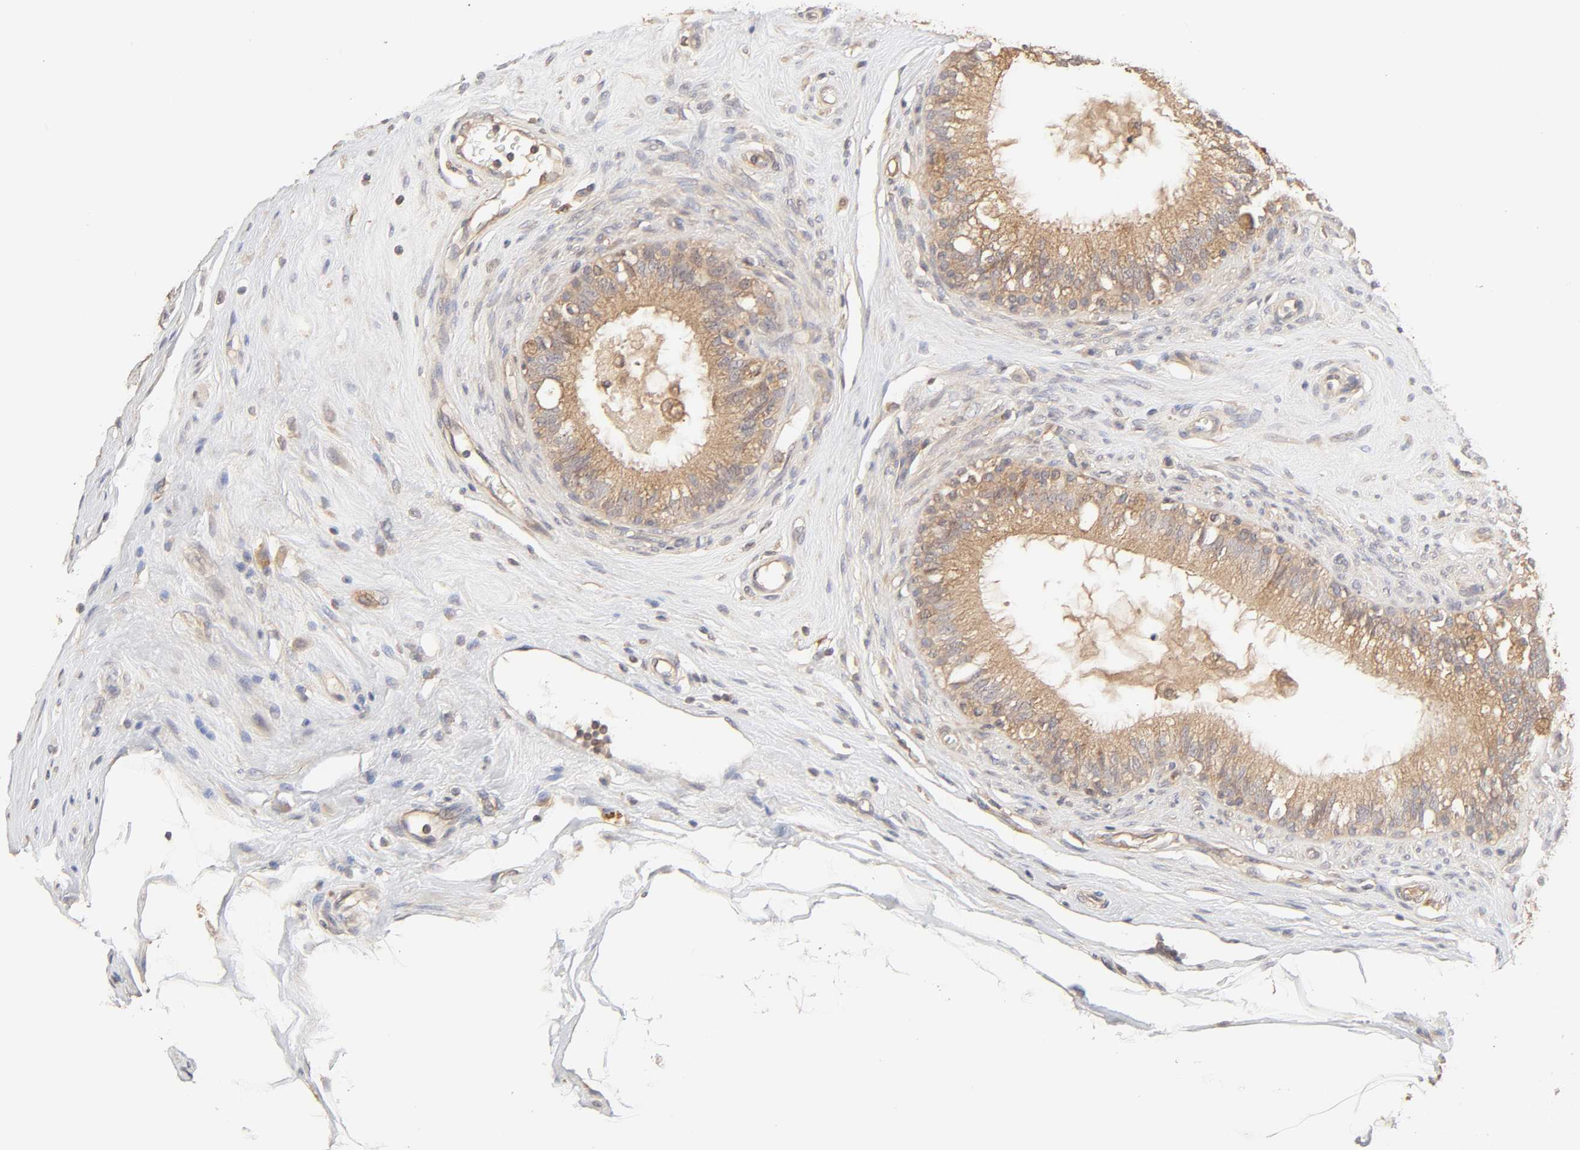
{"staining": {"intensity": "moderate", "quantity": ">75%", "location": "cytoplasmic/membranous"}, "tissue": "epididymis", "cell_type": "Glandular cells", "image_type": "normal", "snomed": [{"axis": "morphology", "description": "Normal tissue, NOS"}, {"axis": "morphology", "description": "Inflammation, NOS"}, {"axis": "topography", "description": "Epididymis"}], "caption": "IHC of benign epididymis shows medium levels of moderate cytoplasmic/membranous positivity in about >75% of glandular cells. IHC stains the protein of interest in brown and the nuclei are stained blue.", "gene": "AP1G2", "patient": {"sex": "male", "age": 84}}